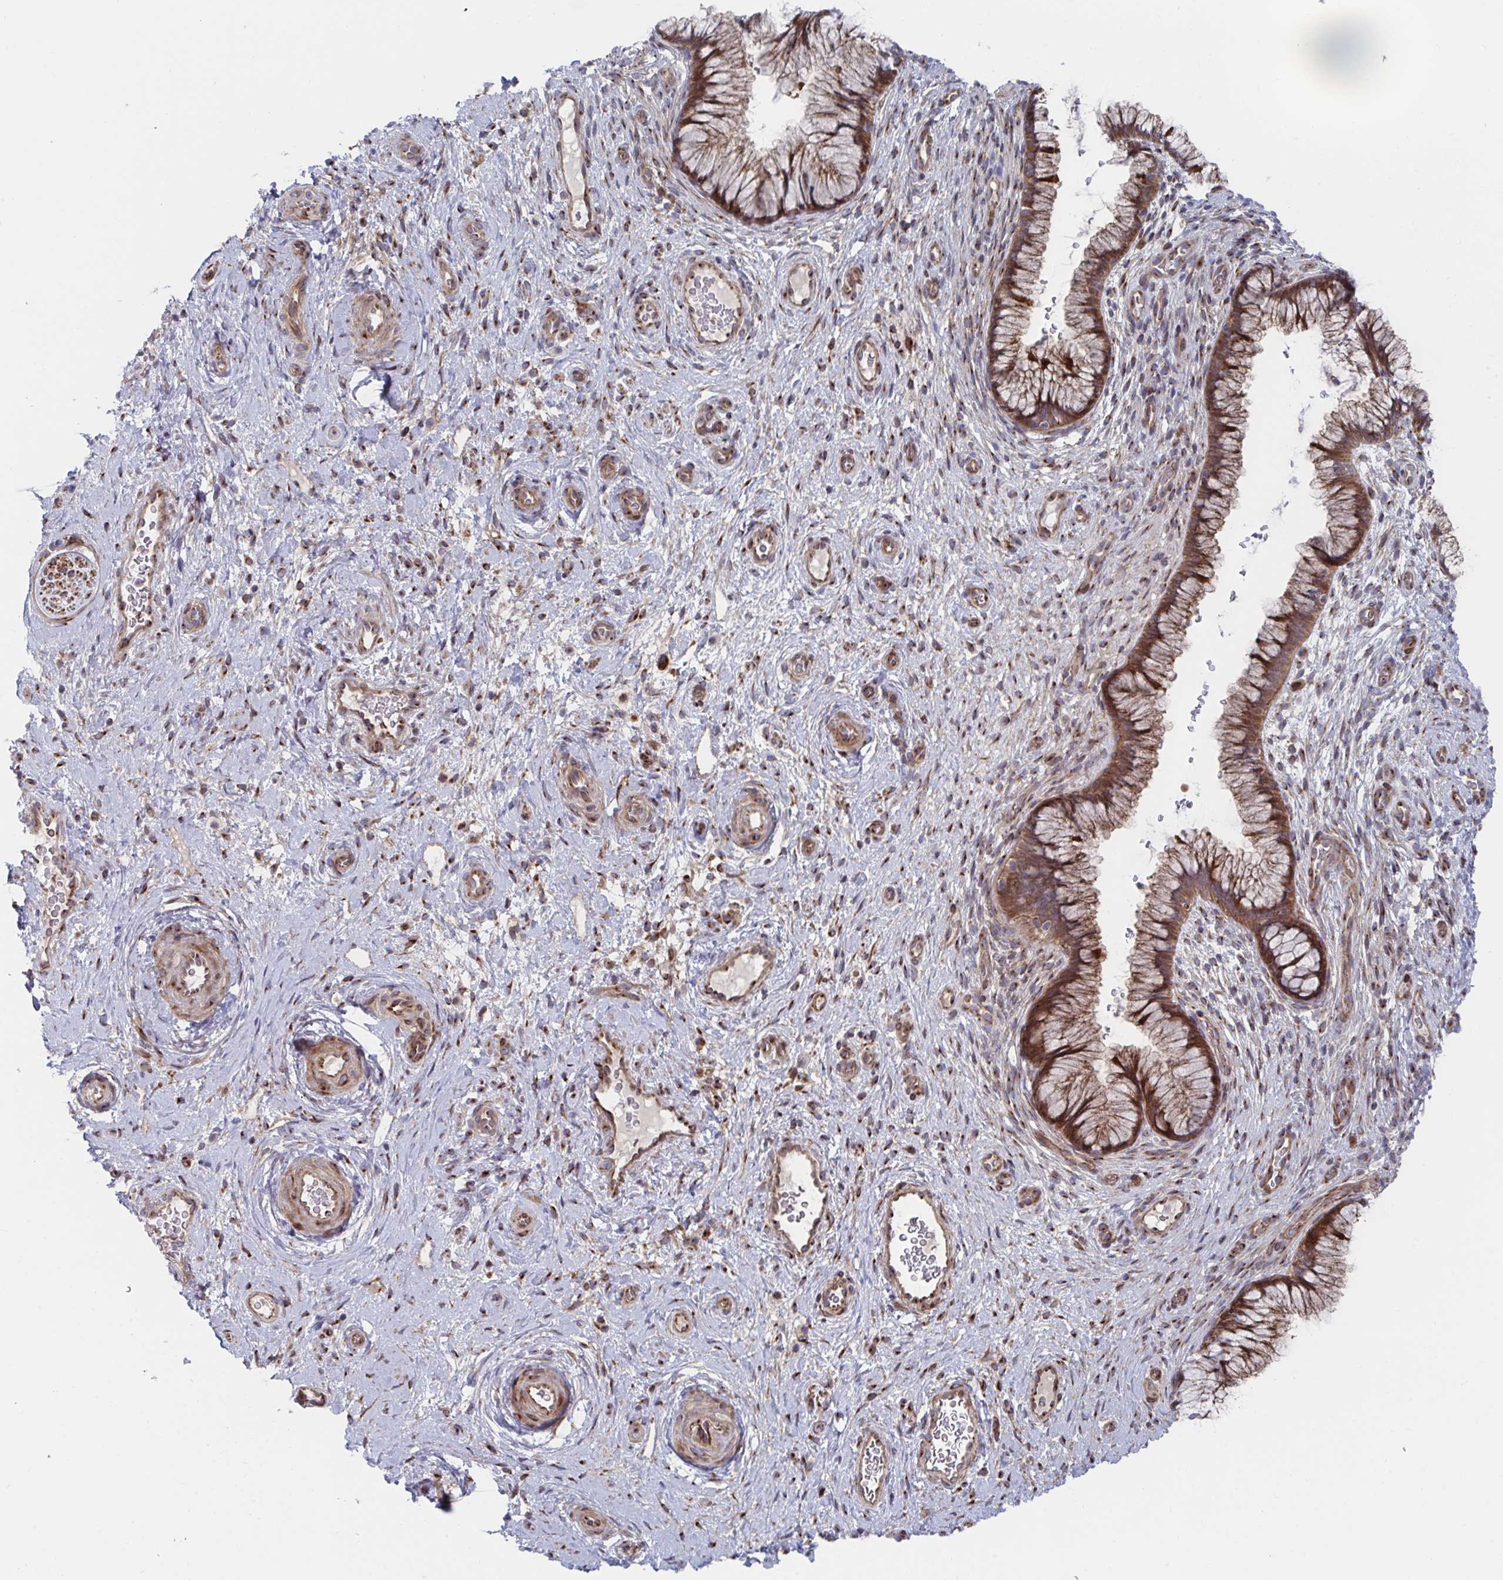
{"staining": {"intensity": "moderate", "quantity": ">75%", "location": "cytoplasmic/membranous"}, "tissue": "cervix", "cell_type": "Glandular cells", "image_type": "normal", "snomed": [{"axis": "morphology", "description": "Normal tissue, NOS"}, {"axis": "topography", "description": "Cervix"}], "caption": "Protein analysis of unremarkable cervix displays moderate cytoplasmic/membranous staining in approximately >75% of glandular cells.", "gene": "FJX1", "patient": {"sex": "female", "age": 34}}